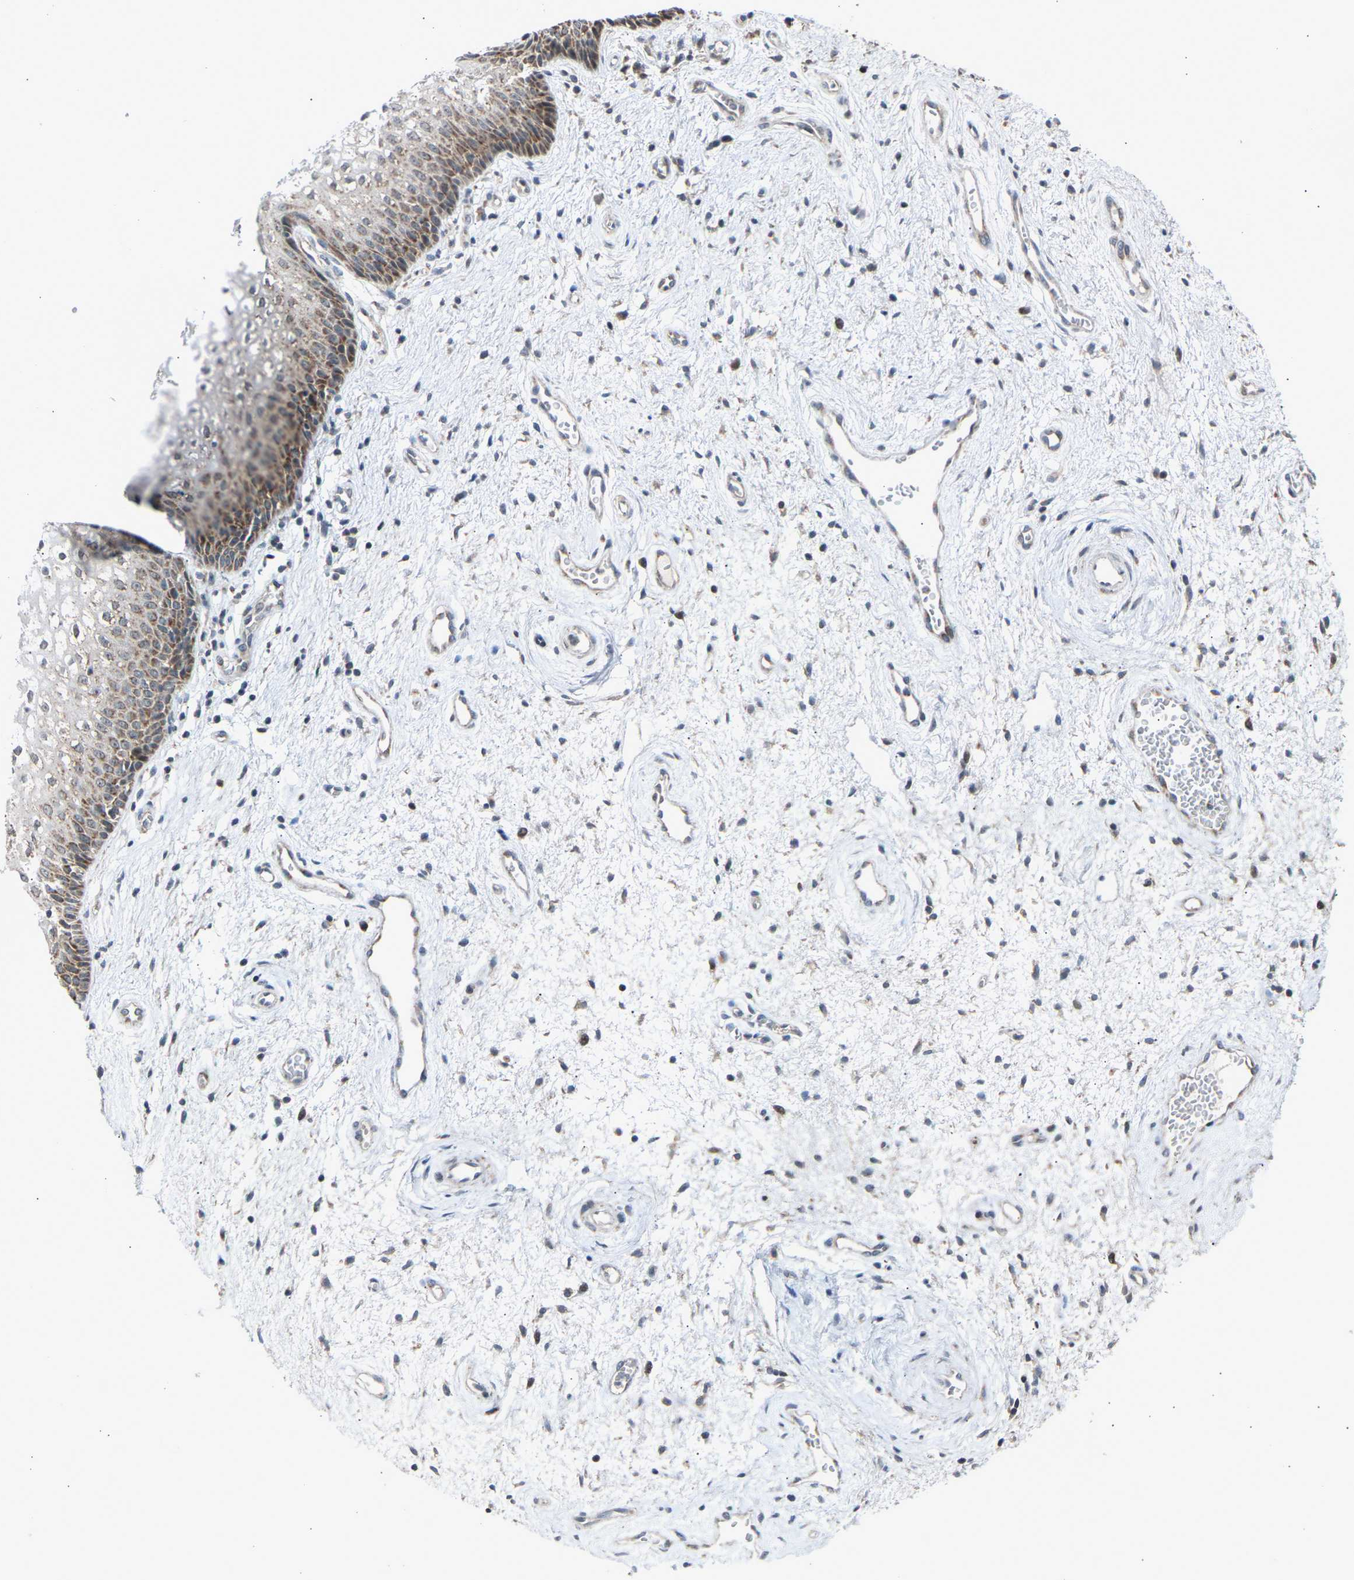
{"staining": {"intensity": "moderate", "quantity": "<25%", "location": "cytoplasmic/membranous"}, "tissue": "vagina", "cell_type": "Squamous epithelial cells", "image_type": "normal", "snomed": [{"axis": "morphology", "description": "Normal tissue, NOS"}, {"axis": "topography", "description": "Vagina"}], "caption": "This is a histology image of immunohistochemistry staining of unremarkable vagina, which shows moderate staining in the cytoplasmic/membranous of squamous epithelial cells.", "gene": "SLIRP", "patient": {"sex": "female", "age": 34}}